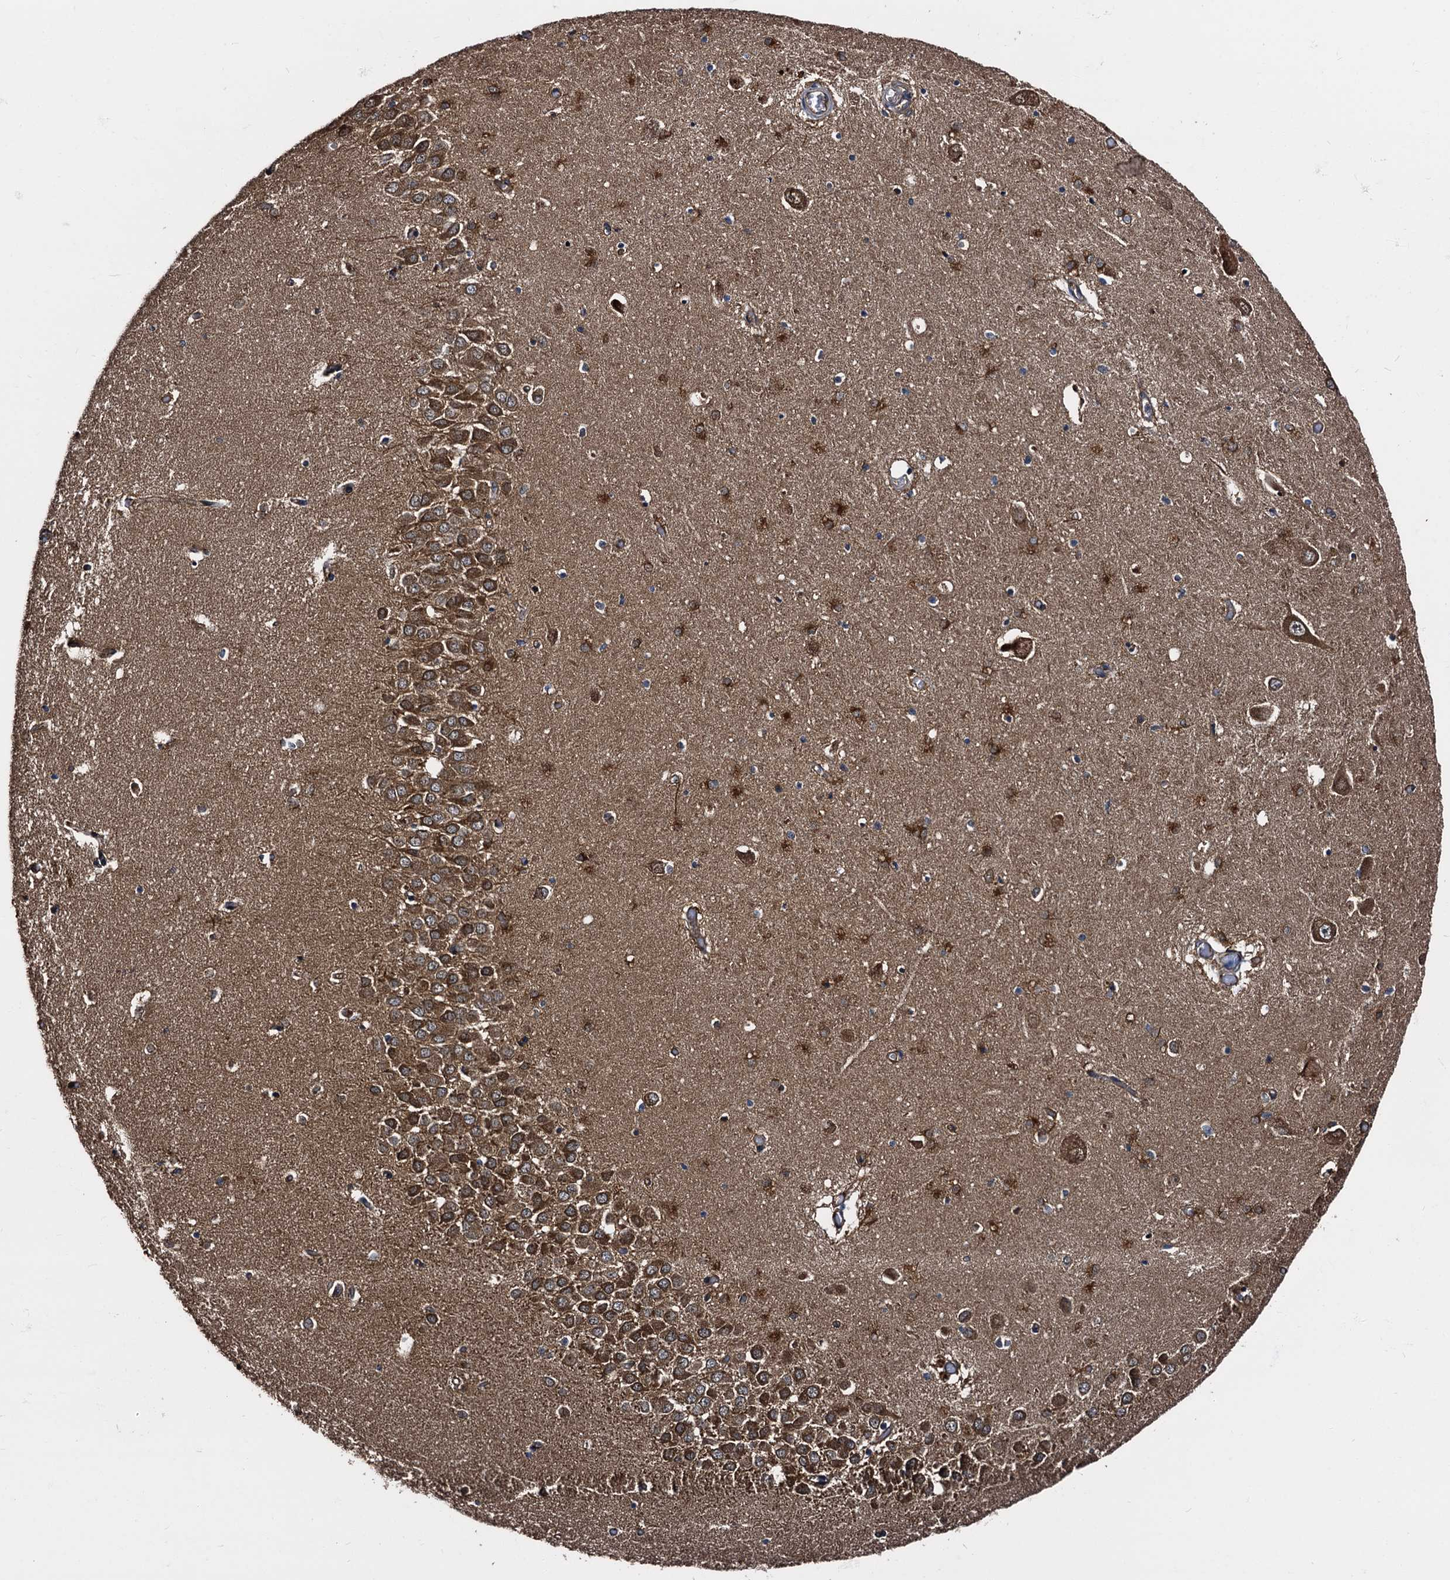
{"staining": {"intensity": "moderate", "quantity": "25%-75%", "location": "cytoplasmic/membranous"}, "tissue": "hippocampus", "cell_type": "Glial cells", "image_type": "normal", "snomed": [{"axis": "morphology", "description": "Normal tissue, NOS"}, {"axis": "topography", "description": "Hippocampus"}], "caption": "Immunohistochemical staining of unremarkable hippocampus displays 25%-75% levels of moderate cytoplasmic/membranous protein staining in approximately 25%-75% of glial cells. Ihc stains the protein of interest in brown and the nuclei are stained blue.", "gene": "PEX5", "patient": {"sex": "male", "age": 70}}